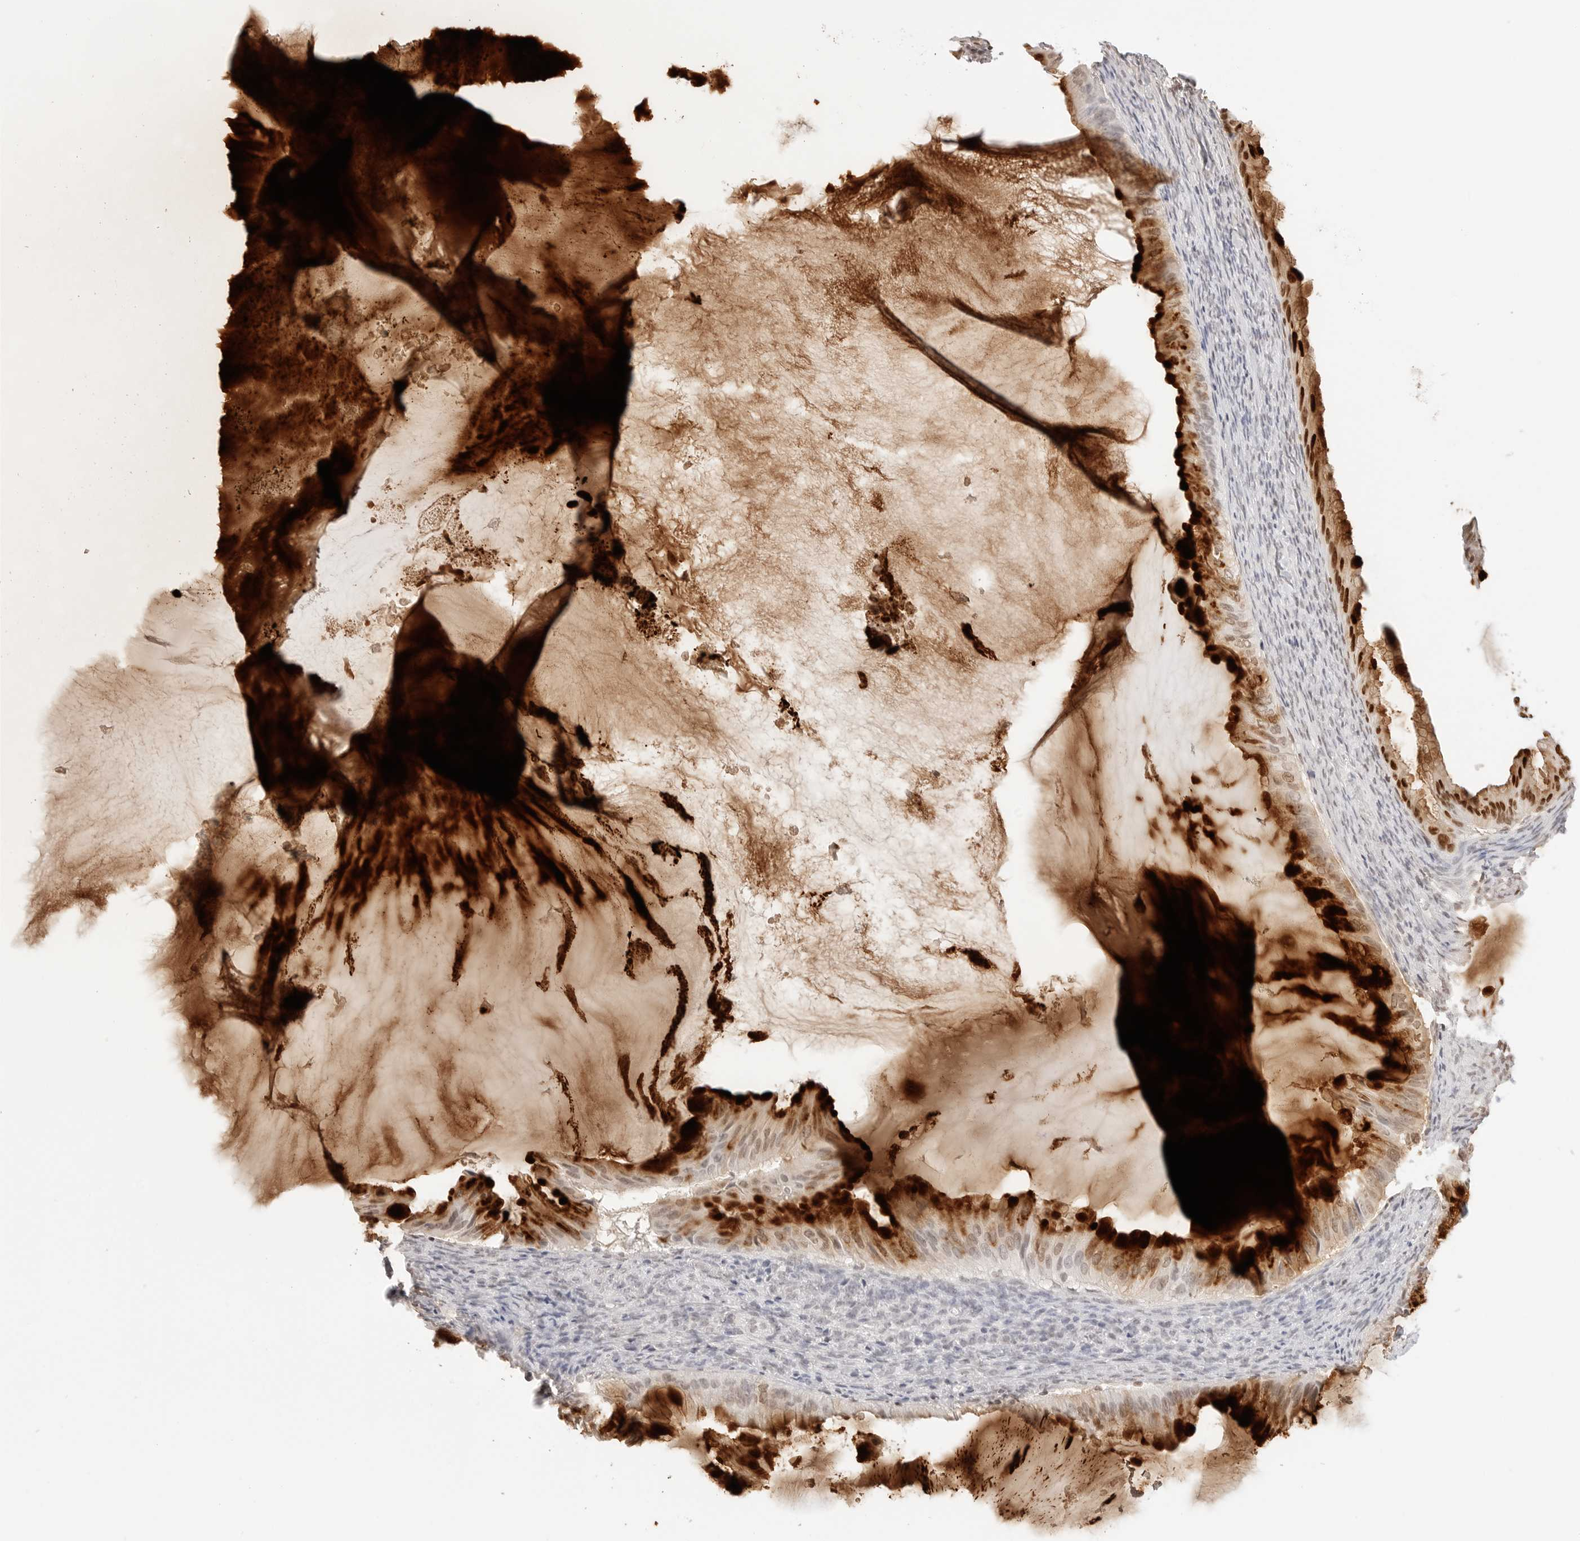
{"staining": {"intensity": "strong", "quantity": "25%-75%", "location": "cytoplasmic/membranous,nuclear"}, "tissue": "ovarian cancer", "cell_type": "Tumor cells", "image_type": "cancer", "snomed": [{"axis": "morphology", "description": "Cystadenocarcinoma, mucinous, NOS"}, {"axis": "topography", "description": "Ovary"}], "caption": "Tumor cells exhibit high levels of strong cytoplasmic/membranous and nuclear positivity in about 25%-75% of cells in ovarian cancer.", "gene": "TFF2", "patient": {"sex": "female", "age": 61}}